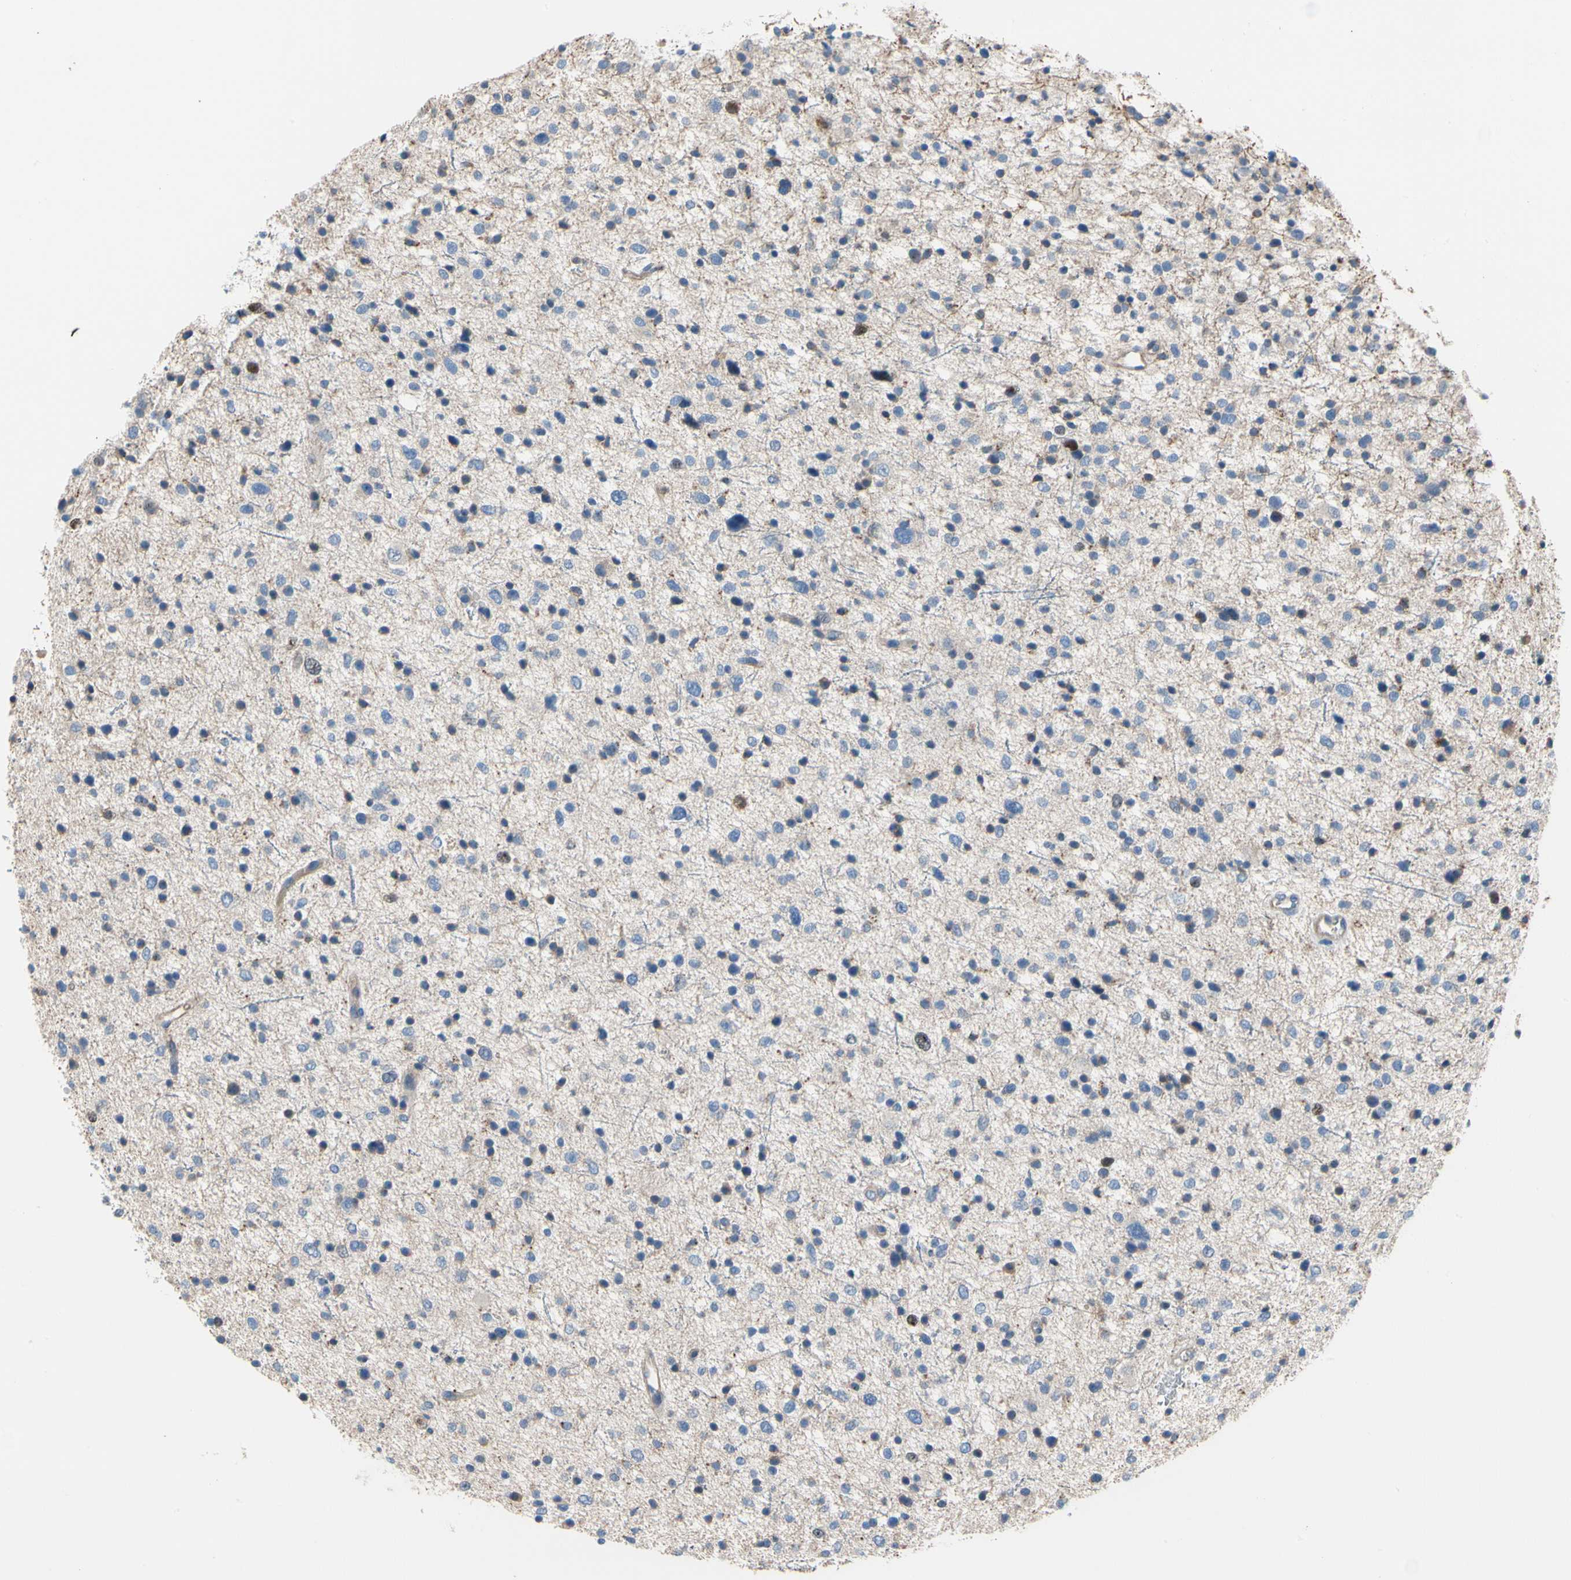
{"staining": {"intensity": "negative", "quantity": "none", "location": "none"}, "tissue": "glioma", "cell_type": "Tumor cells", "image_type": "cancer", "snomed": [{"axis": "morphology", "description": "Glioma, malignant, Low grade"}, {"axis": "topography", "description": "Brain"}], "caption": "There is no significant positivity in tumor cells of glioma.", "gene": "HJURP", "patient": {"sex": "female", "age": 37}}